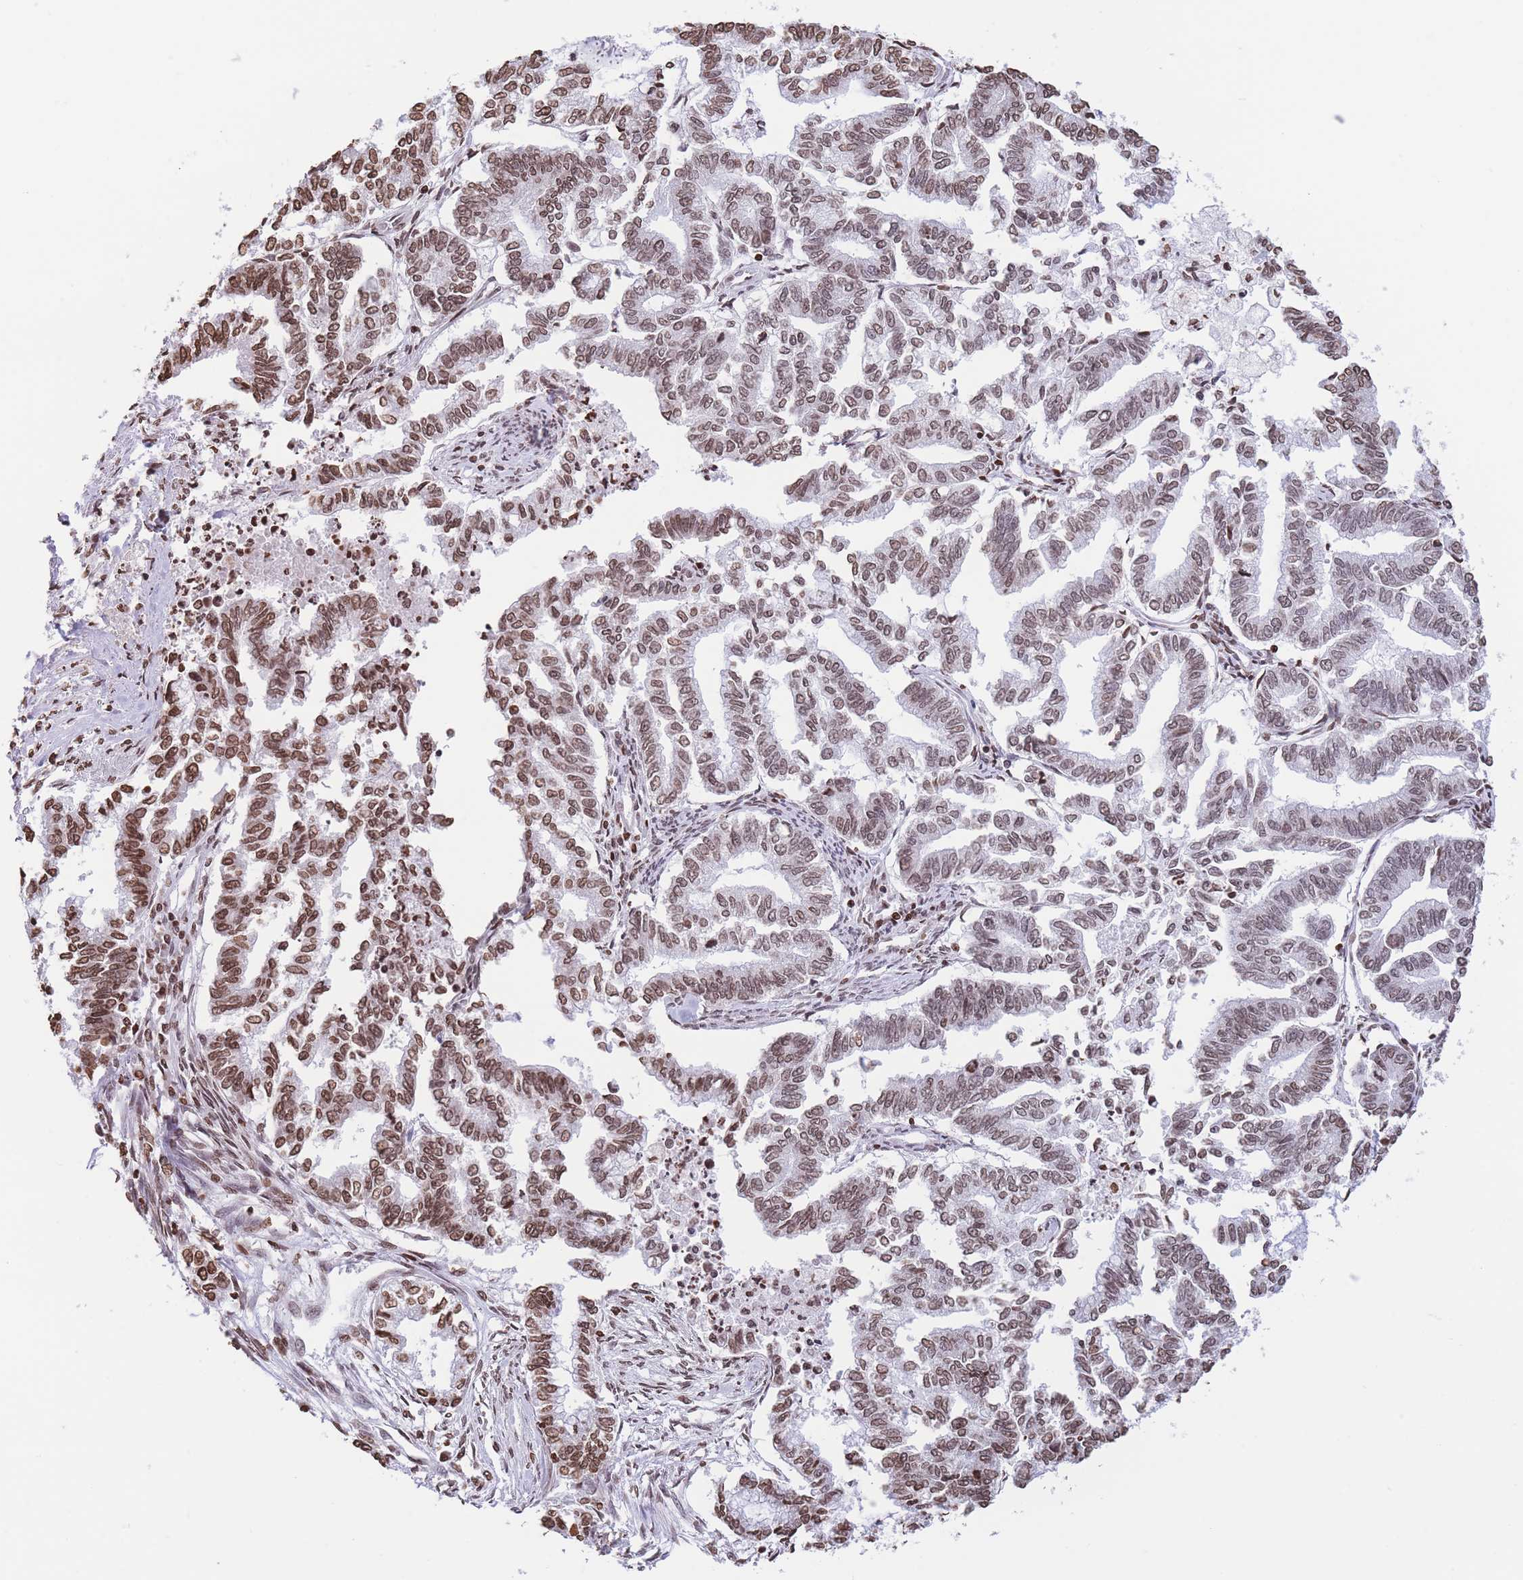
{"staining": {"intensity": "moderate", "quantity": ">75%", "location": "nuclear"}, "tissue": "endometrial cancer", "cell_type": "Tumor cells", "image_type": "cancer", "snomed": [{"axis": "morphology", "description": "Adenocarcinoma, NOS"}, {"axis": "topography", "description": "Endometrium"}], "caption": "Immunohistochemical staining of human endometrial cancer shows medium levels of moderate nuclear protein expression in approximately >75% of tumor cells.", "gene": "H2BC11", "patient": {"sex": "female", "age": 79}}